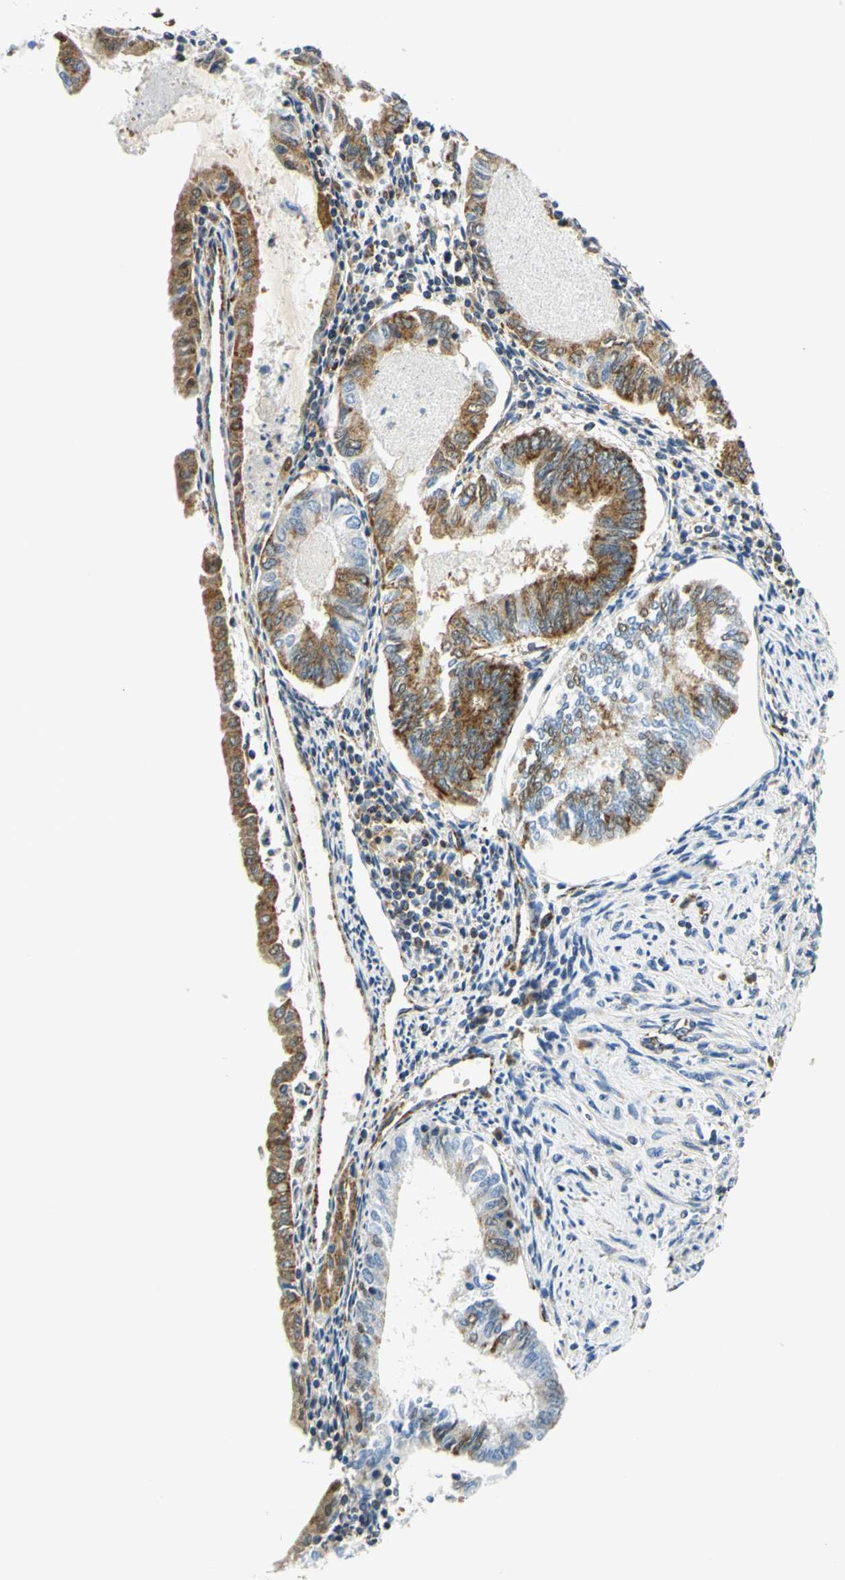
{"staining": {"intensity": "moderate", "quantity": "25%-75%", "location": "cytoplasmic/membranous"}, "tissue": "endometrial cancer", "cell_type": "Tumor cells", "image_type": "cancer", "snomed": [{"axis": "morphology", "description": "Adenocarcinoma, NOS"}, {"axis": "topography", "description": "Endometrium"}], "caption": "A photomicrograph of human endometrial cancer (adenocarcinoma) stained for a protein reveals moderate cytoplasmic/membranous brown staining in tumor cells. (Brightfield microscopy of DAB IHC at high magnification).", "gene": "MAVS", "patient": {"sex": "female", "age": 86}}